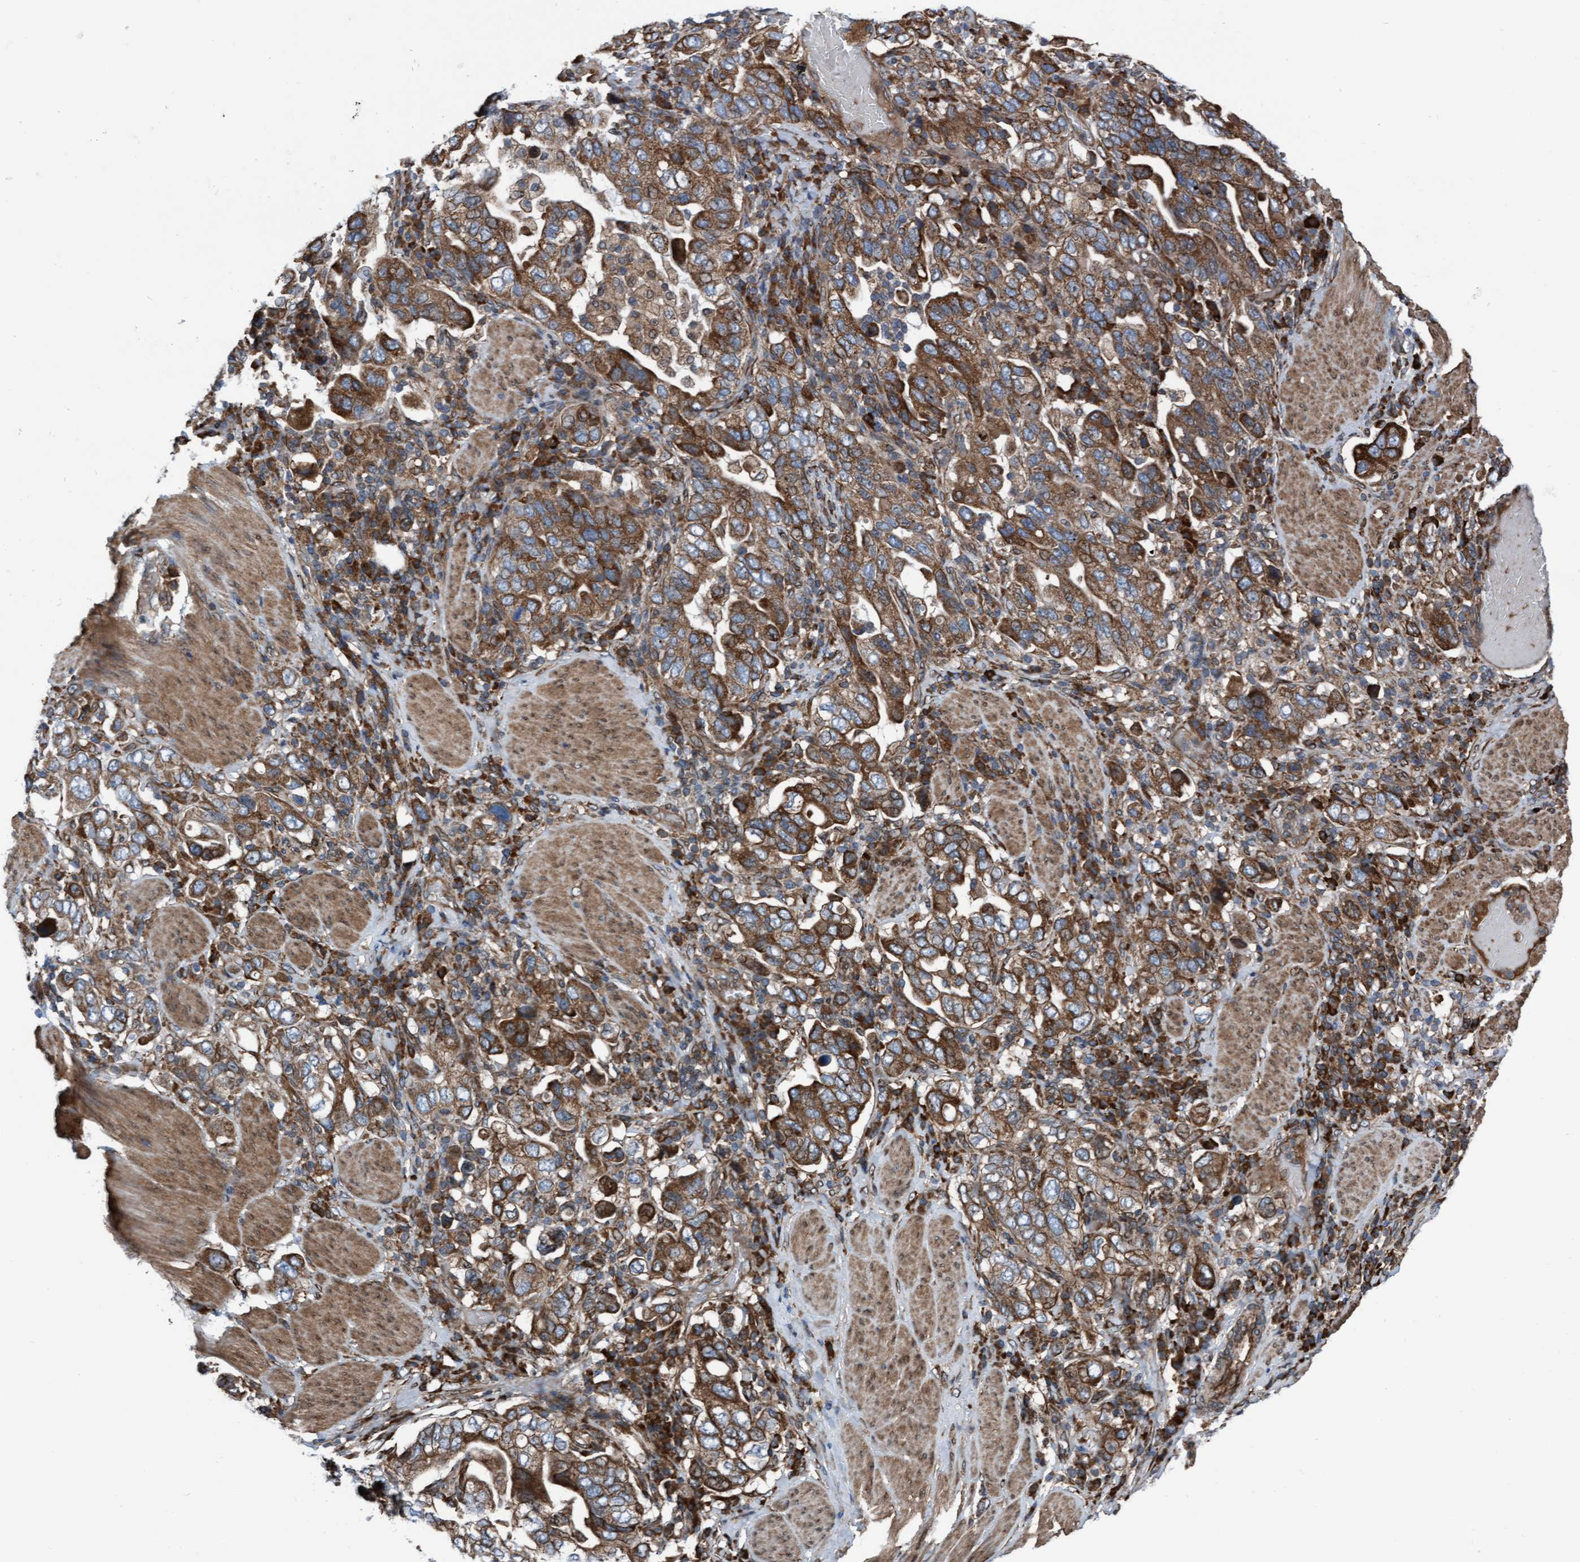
{"staining": {"intensity": "moderate", "quantity": ">75%", "location": "cytoplasmic/membranous"}, "tissue": "stomach cancer", "cell_type": "Tumor cells", "image_type": "cancer", "snomed": [{"axis": "morphology", "description": "Adenocarcinoma, NOS"}, {"axis": "topography", "description": "Stomach, upper"}], "caption": "Protein staining demonstrates moderate cytoplasmic/membranous positivity in about >75% of tumor cells in stomach cancer (adenocarcinoma).", "gene": "RAP1GAP2", "patient": {"sex": "male", "age": 62}}